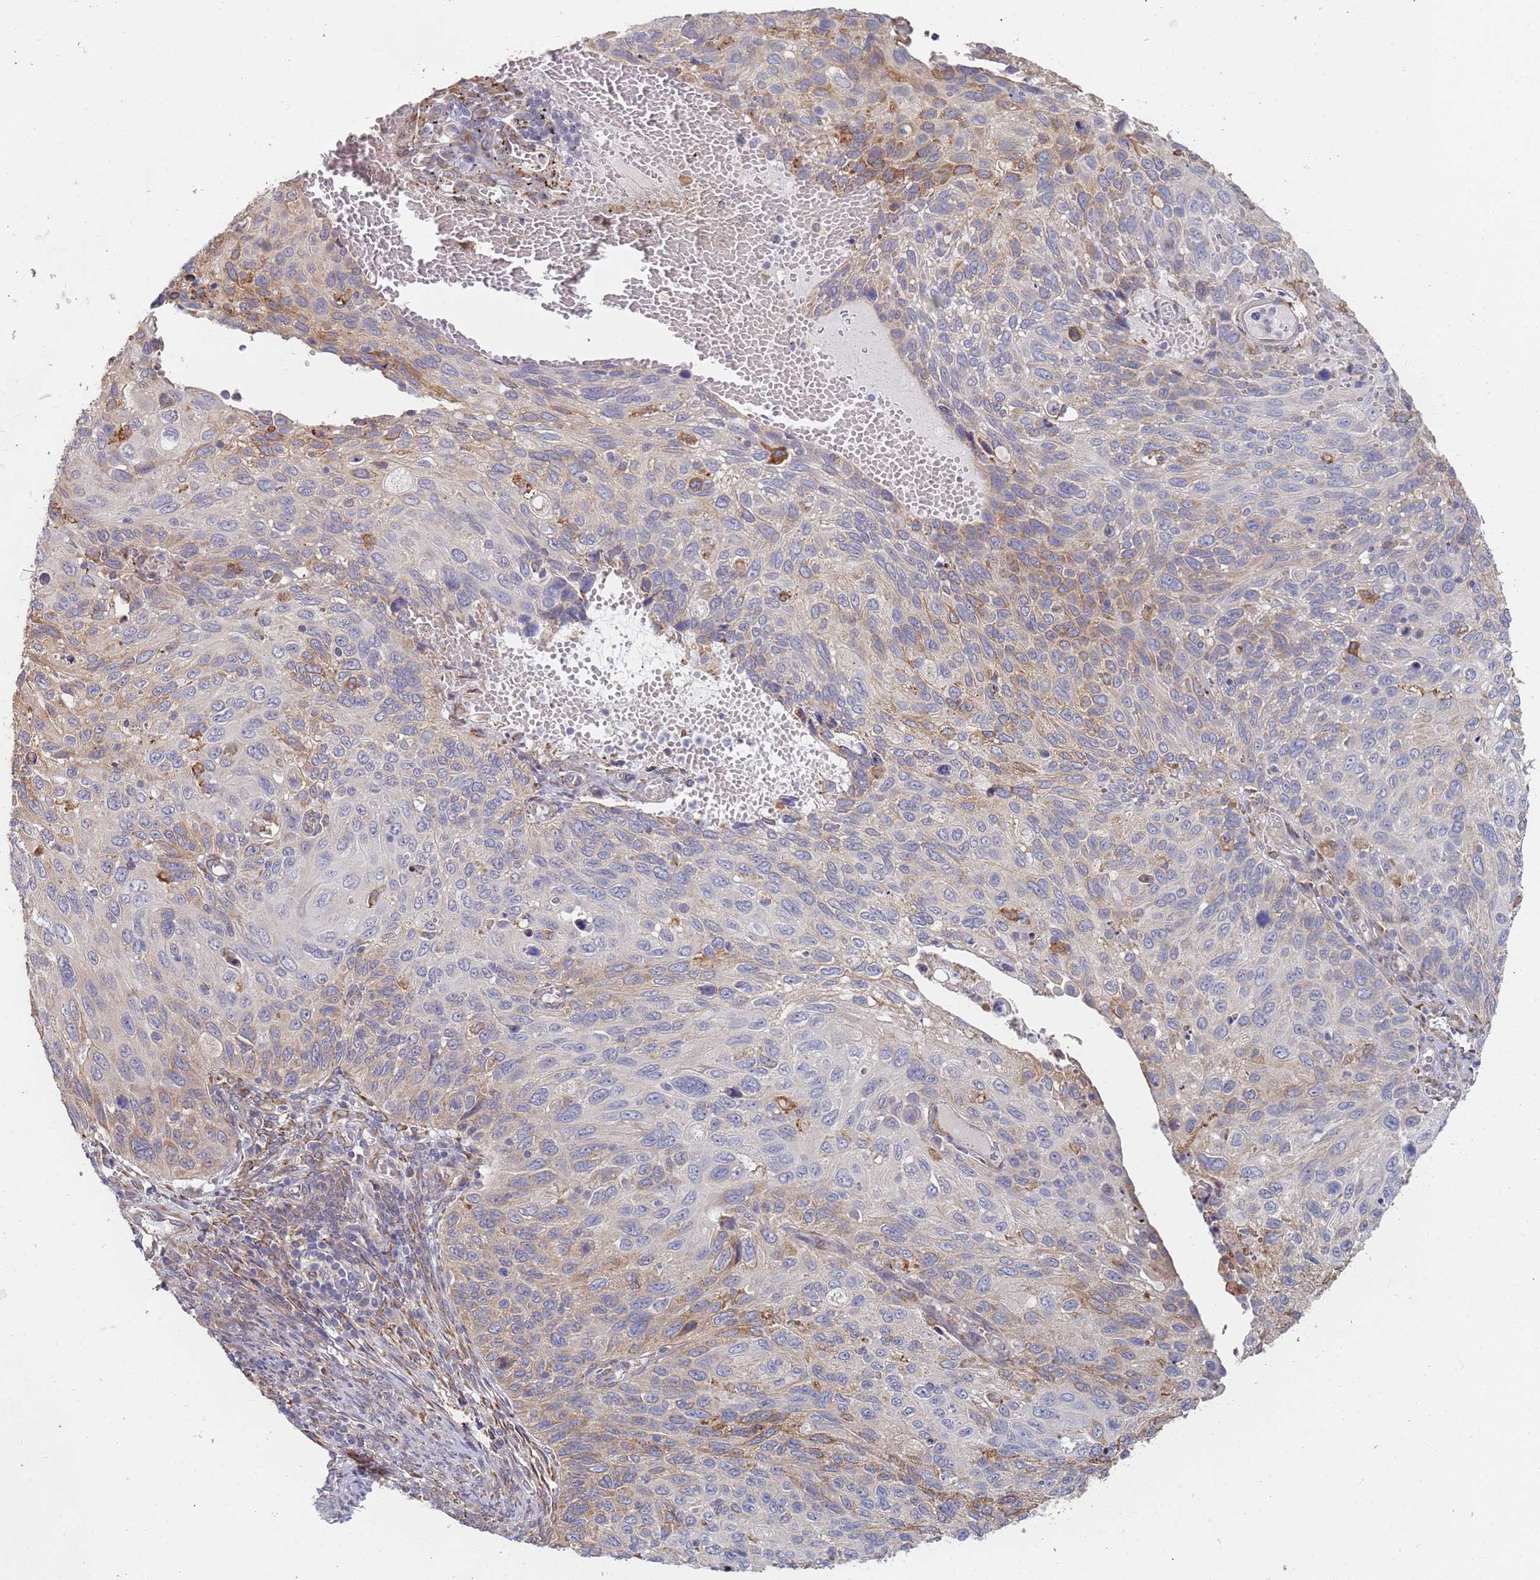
{"staining": {"intensity": "moderate", "quantity": "<25%", "location": "cytoplasmic/membranous"}, "tissue": "cervical cancer", "cell_type": "Tumor cells", "image_type": "cancer", "snomed": [{"axis": "morphology", "description": "Squamous cell carcinoma, NOS"}, {"axis": "topography", "description": "Cervix"}], "caption": "Immunohistochemistry histopathology image of cervical cancer stained for a protein (brown), which exhibits low levels of moderate cytoplasmic/membranous positivity in approximately <25% of tumor cells.", "gene": "VRK2", "patient": {"sex": "female", "age": 70}}